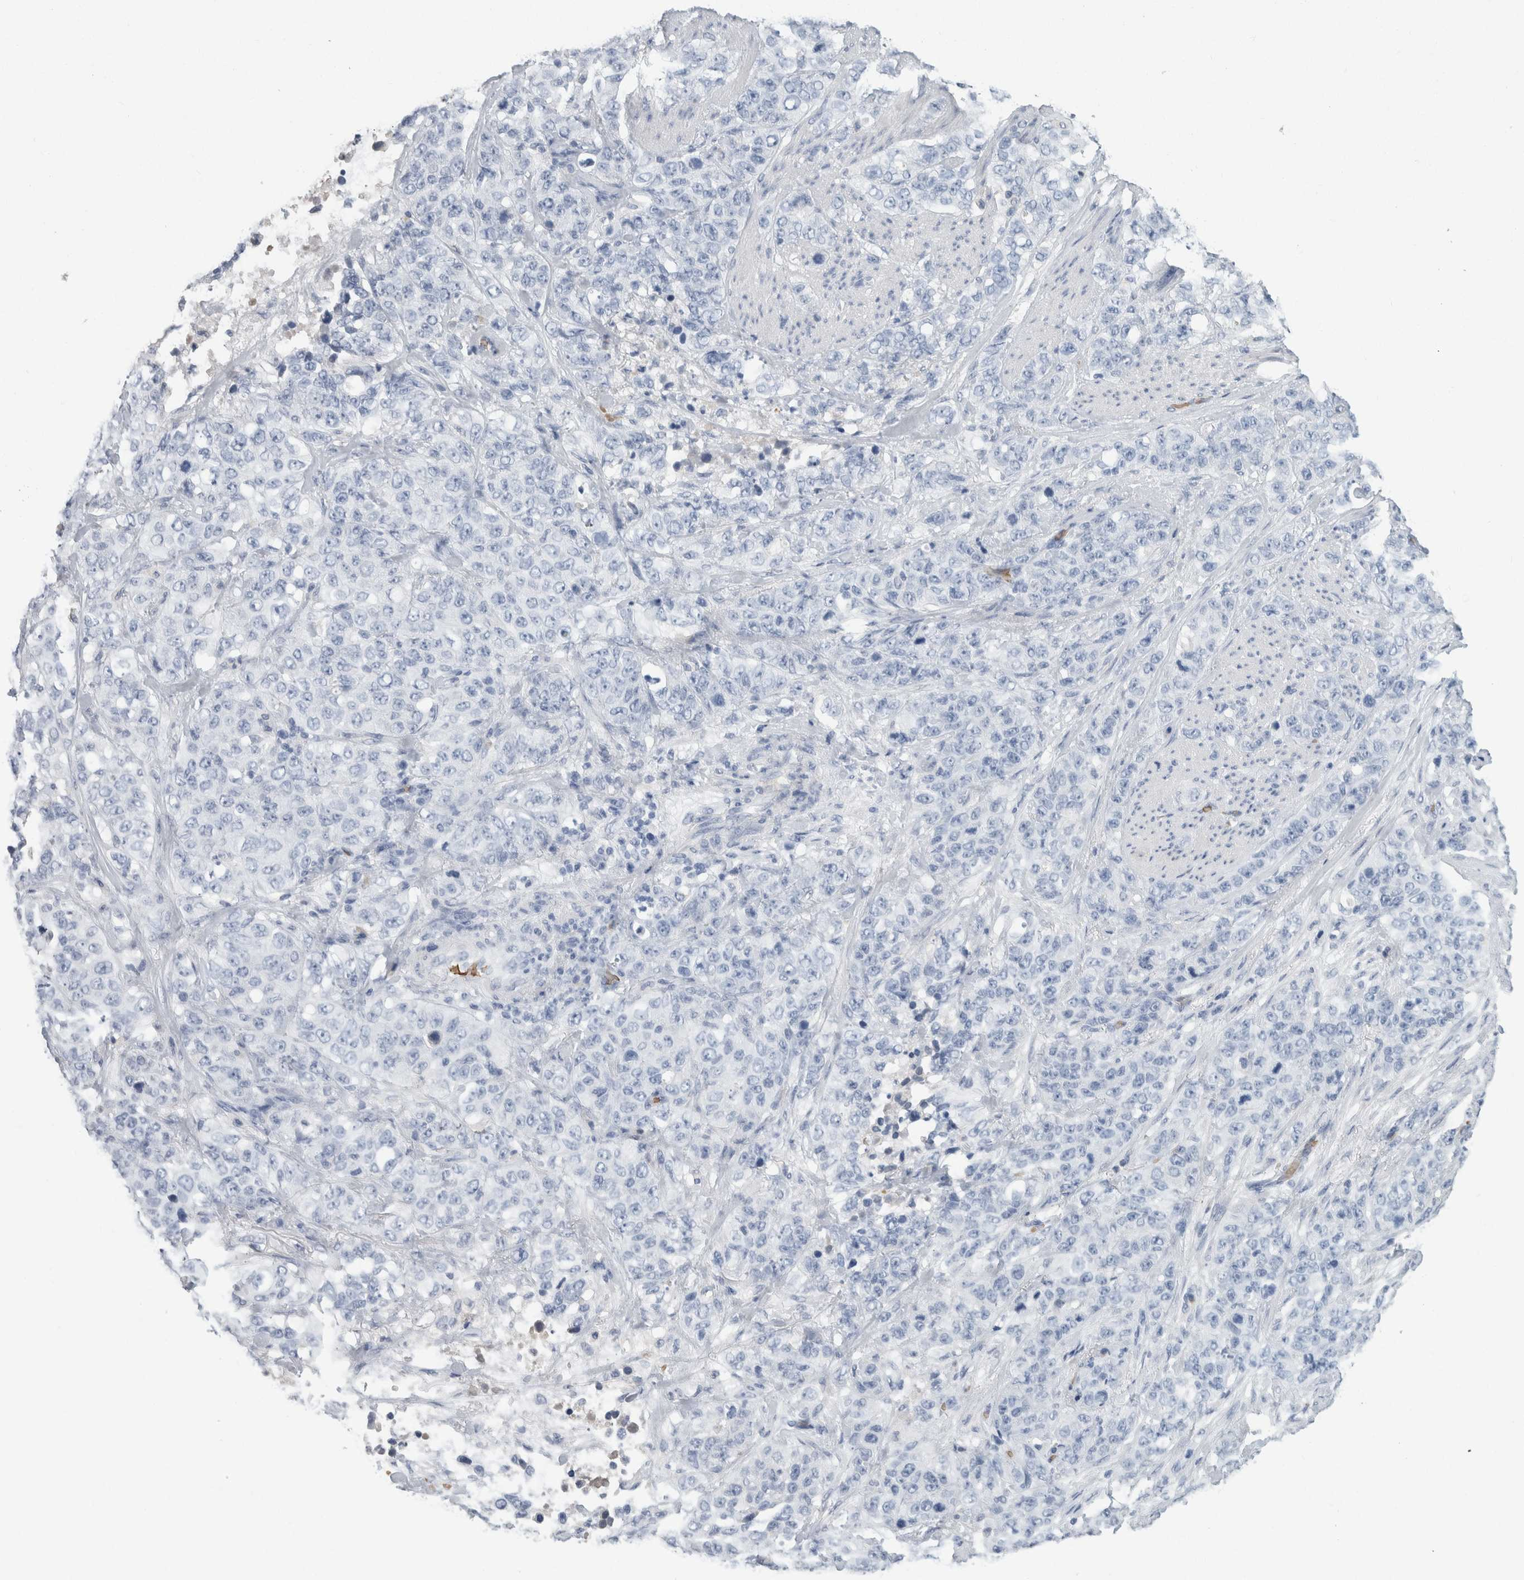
{"staining": {"intensity": "negative", "quantity": "none", "location": "none"}, "tissue": "stomach cancer", "cell_type": "Tumor cells", "image_type": "cancer", "snomed": [{"axis": "morphology", "description": "Adenocarcinoma, NOS"}, {"axis": "topography", "description": "Stomach"}], "caption": "Immunohistochemical staining of human adenocarcinoma (stomach) displays no significant positivity in tumor cells.", "gene": "CA1", "patient": {"sex": "male", "age": 48}}